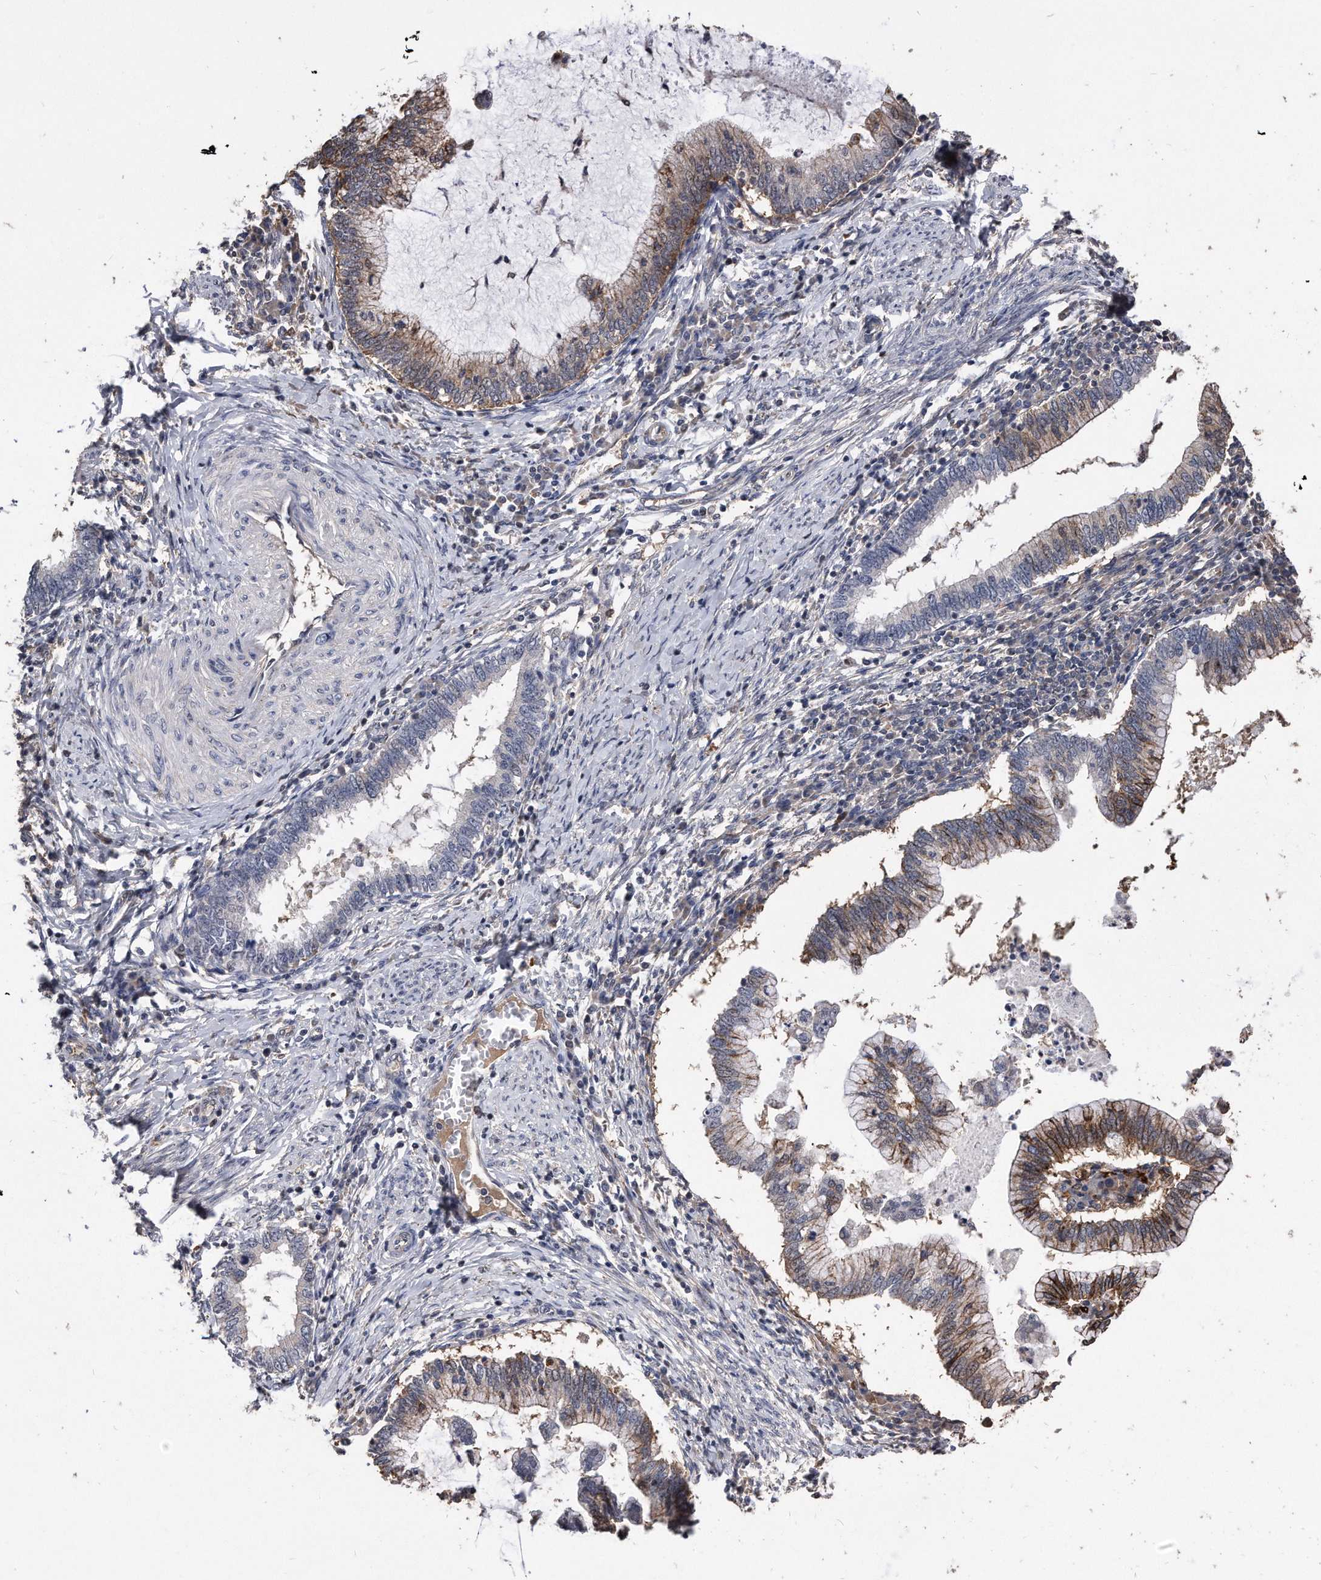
{"staining": {"intensity": "moderate", "quantity": ">75%", "location": "cytoplasmic/membranous"}, "tissue": "cervical cancer", "cell_type": "Tumor cells", "image_type": "cancer", "snomed": [{"axis": "morphology", "description": "Adenocarcinoma, NOS"}, {"axis": "topography", "description": "Cervix"}], "caption": "Immunohistochemical staining of cervical adenocarcinoma exhibits medium levels of moderate cytoplasmic/membranous protein positivity in approximately >75% of tumor cells.", "gene": "IL20RA", "patient": {"sex": "female", "age": 36}}